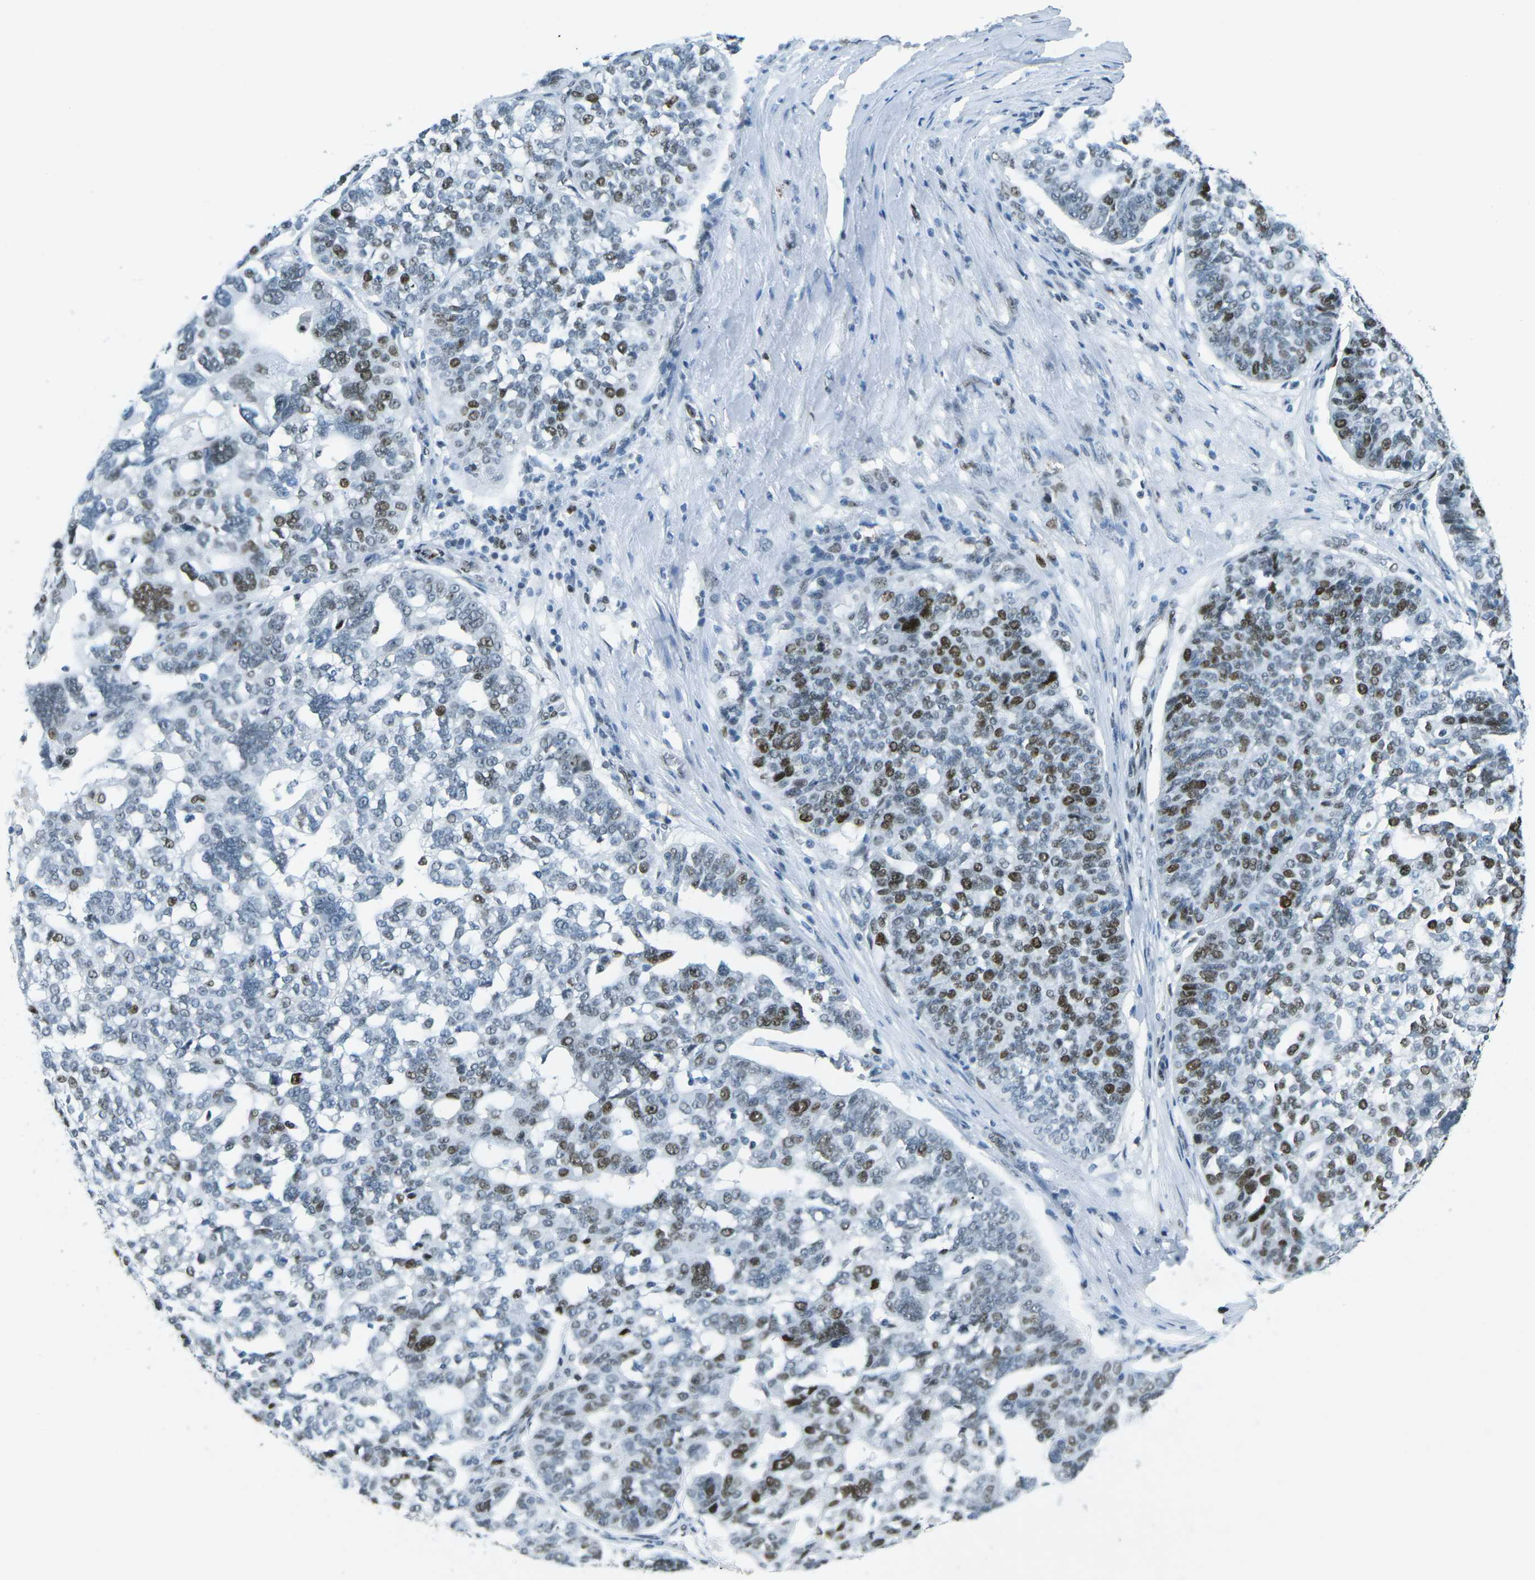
{"staining": {"intensity": "moderate", "quantity": ">75%", "location": "nuclear"}, "tissue": "ovarian cancer", "cell_type": "Tumor cells", "image_type": "cancer", "snomed": [{"axis": "morphology", "description": "Cystadenocarcinoma, serous, NOS"}, {"axis": "topography", "description": "Ovary"}], "caption": "Protein expression analysis of human ovarian serous cystadenocarcinoma reveals moderate nuclear expression in approximately >75% of tumor cells.", "gene": "RB1", "patient": {"sex": "female", "age": 59}}